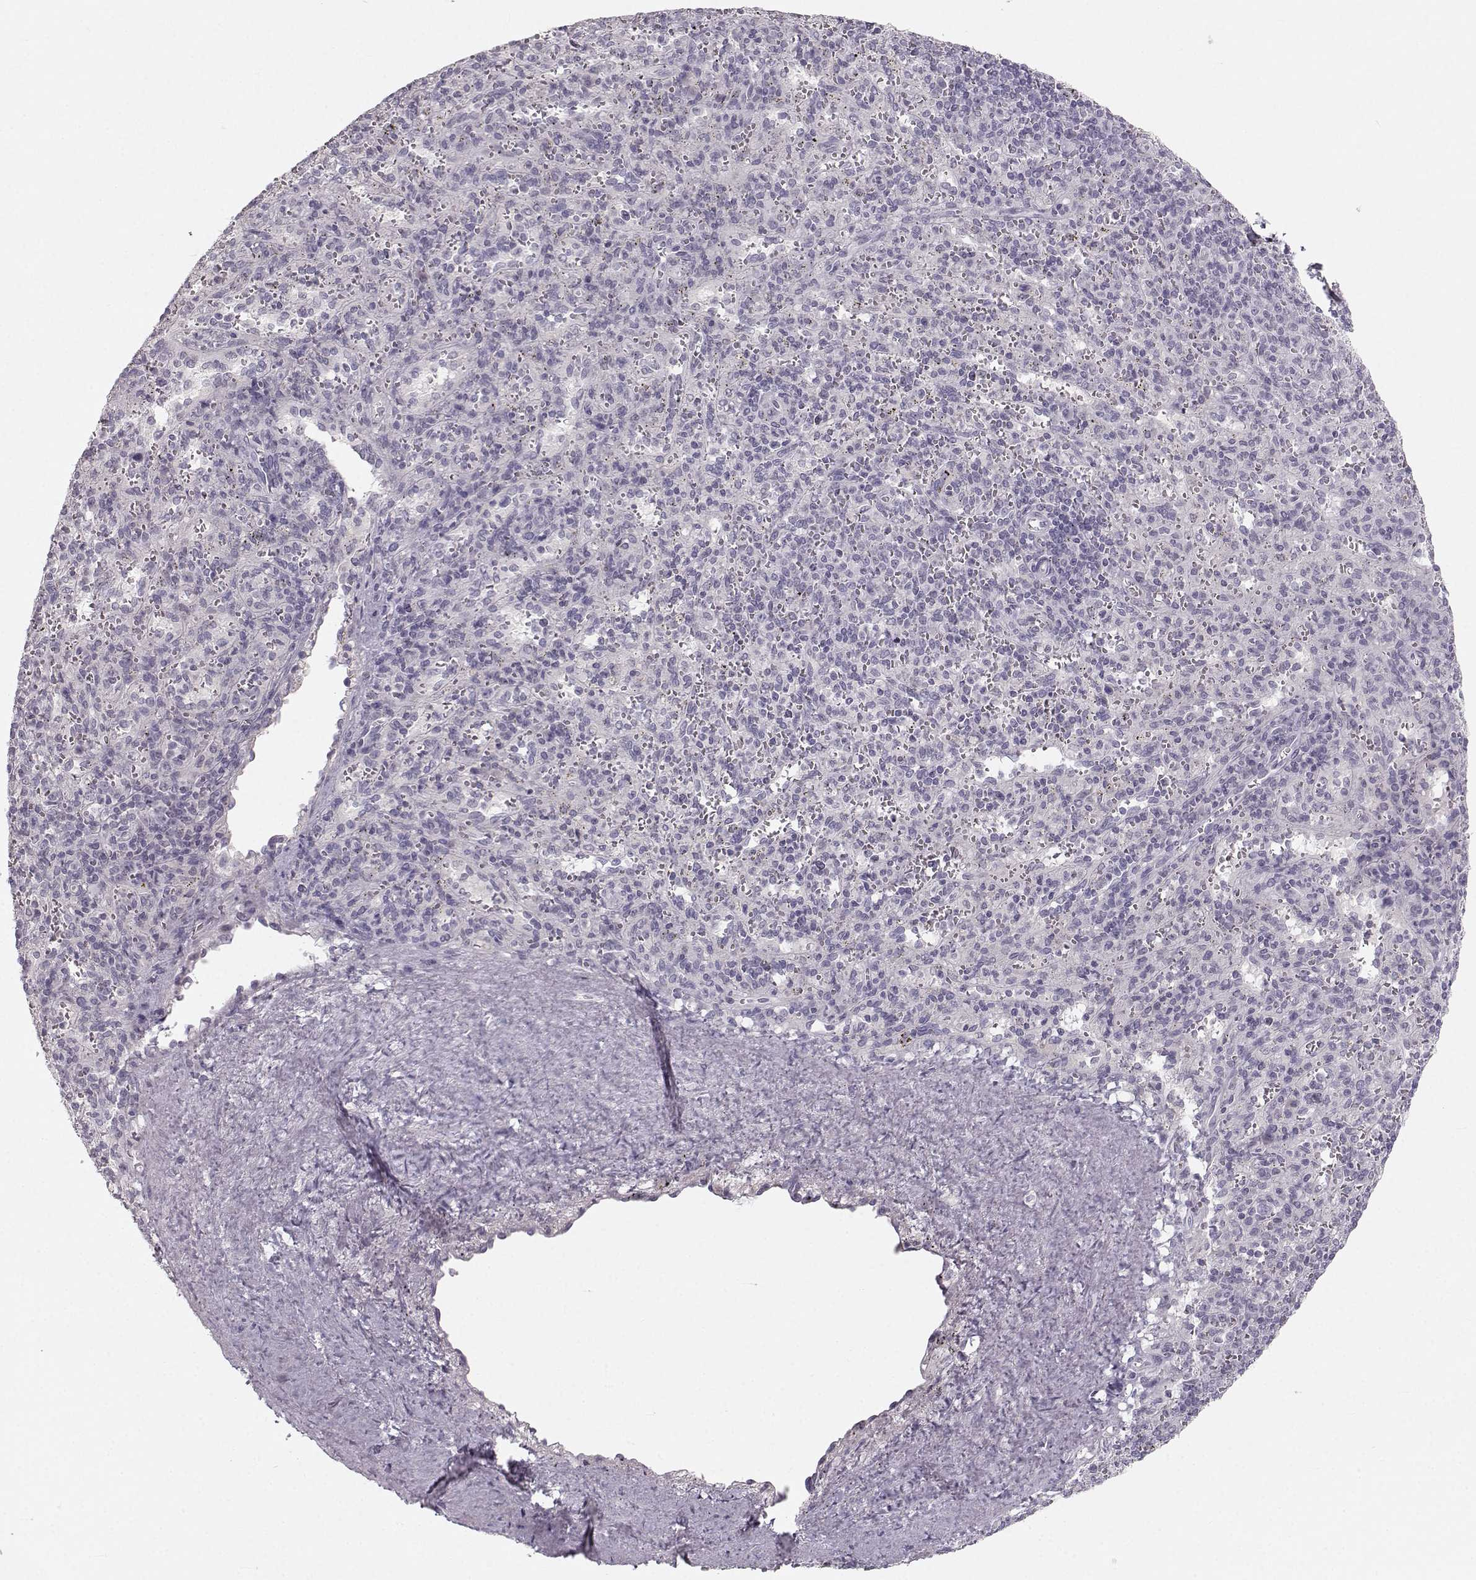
{"staining": {"intensity": "negative", "quantity": "none", "location": "none"}, "tissue": "spleen", "cell_type": "Cells in red pulp", "image_type": "normal", "snomed": [{"axis": "morphology", "description": "Normal tissue, NOS"}, {"axis": "topography", "description": "Spleen"}], "caption": "High magnification brightfield microscopy of normal spleen stained with DAB (3,3'-diaminobenzidine) (brown) and counterstained with hematoxylin (blue): cells in red pulp show no significant positivity. (DAB IHC, high magnification).", "gene": "OIP5", "patient": {"sex": "male", "age": 57}}